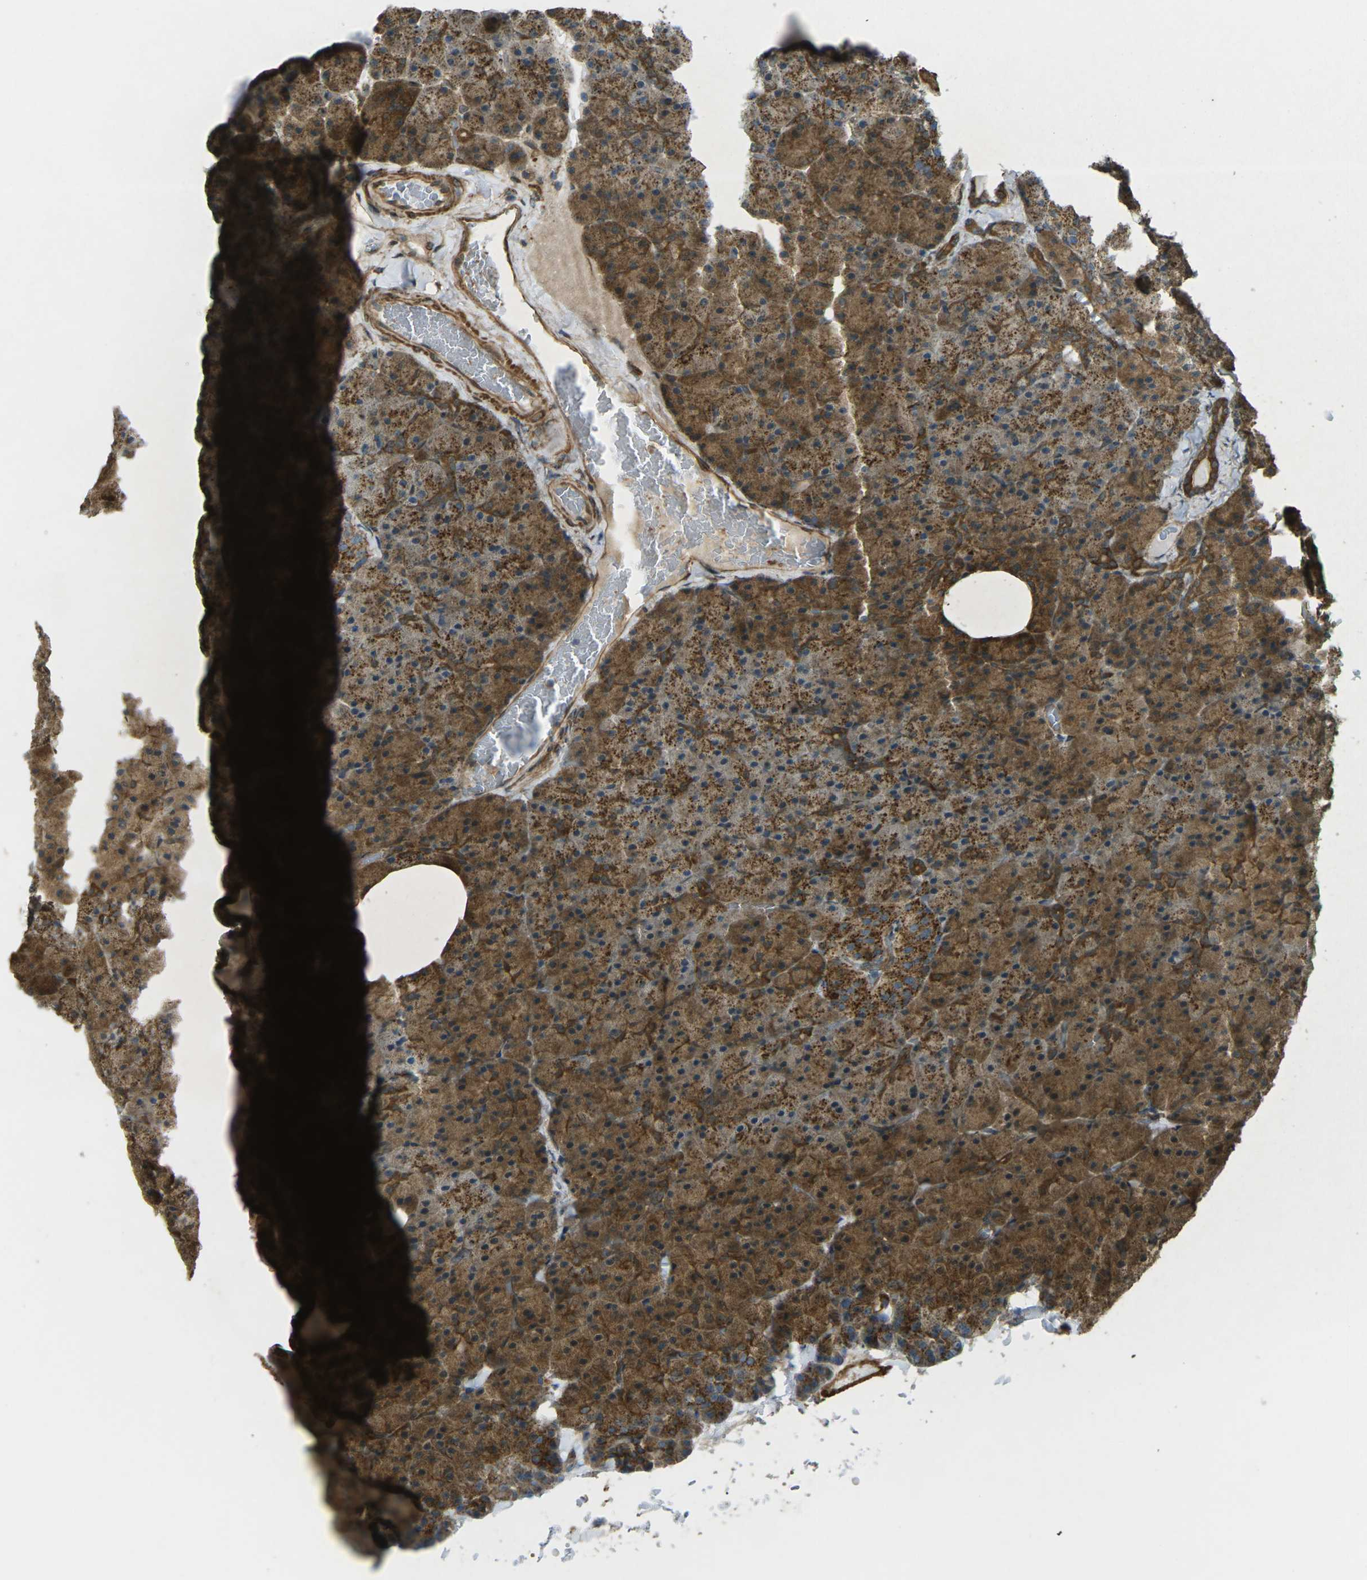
{"staining": {"intensity": "moderate", "quantity": ">75%", "location": "cytoplasmic/membranous"}, "tissue": "pancreas", "cell_type": "Exocrine glandular cells", "image_type": "normal", "snomed": [{"axis": "morphology", "description": "Normal tissue, NOS"}, {"axis": "topography", "description": "Pancreas"}], "caption": "Protein expression by IHC displays moderate cytoplasmic/membranous staining in approximately >75% of exocrine glandular cells in unremarkable pancreas.", "gene": "CHMP3", "patient": {"sex": "female", "age": 35}}